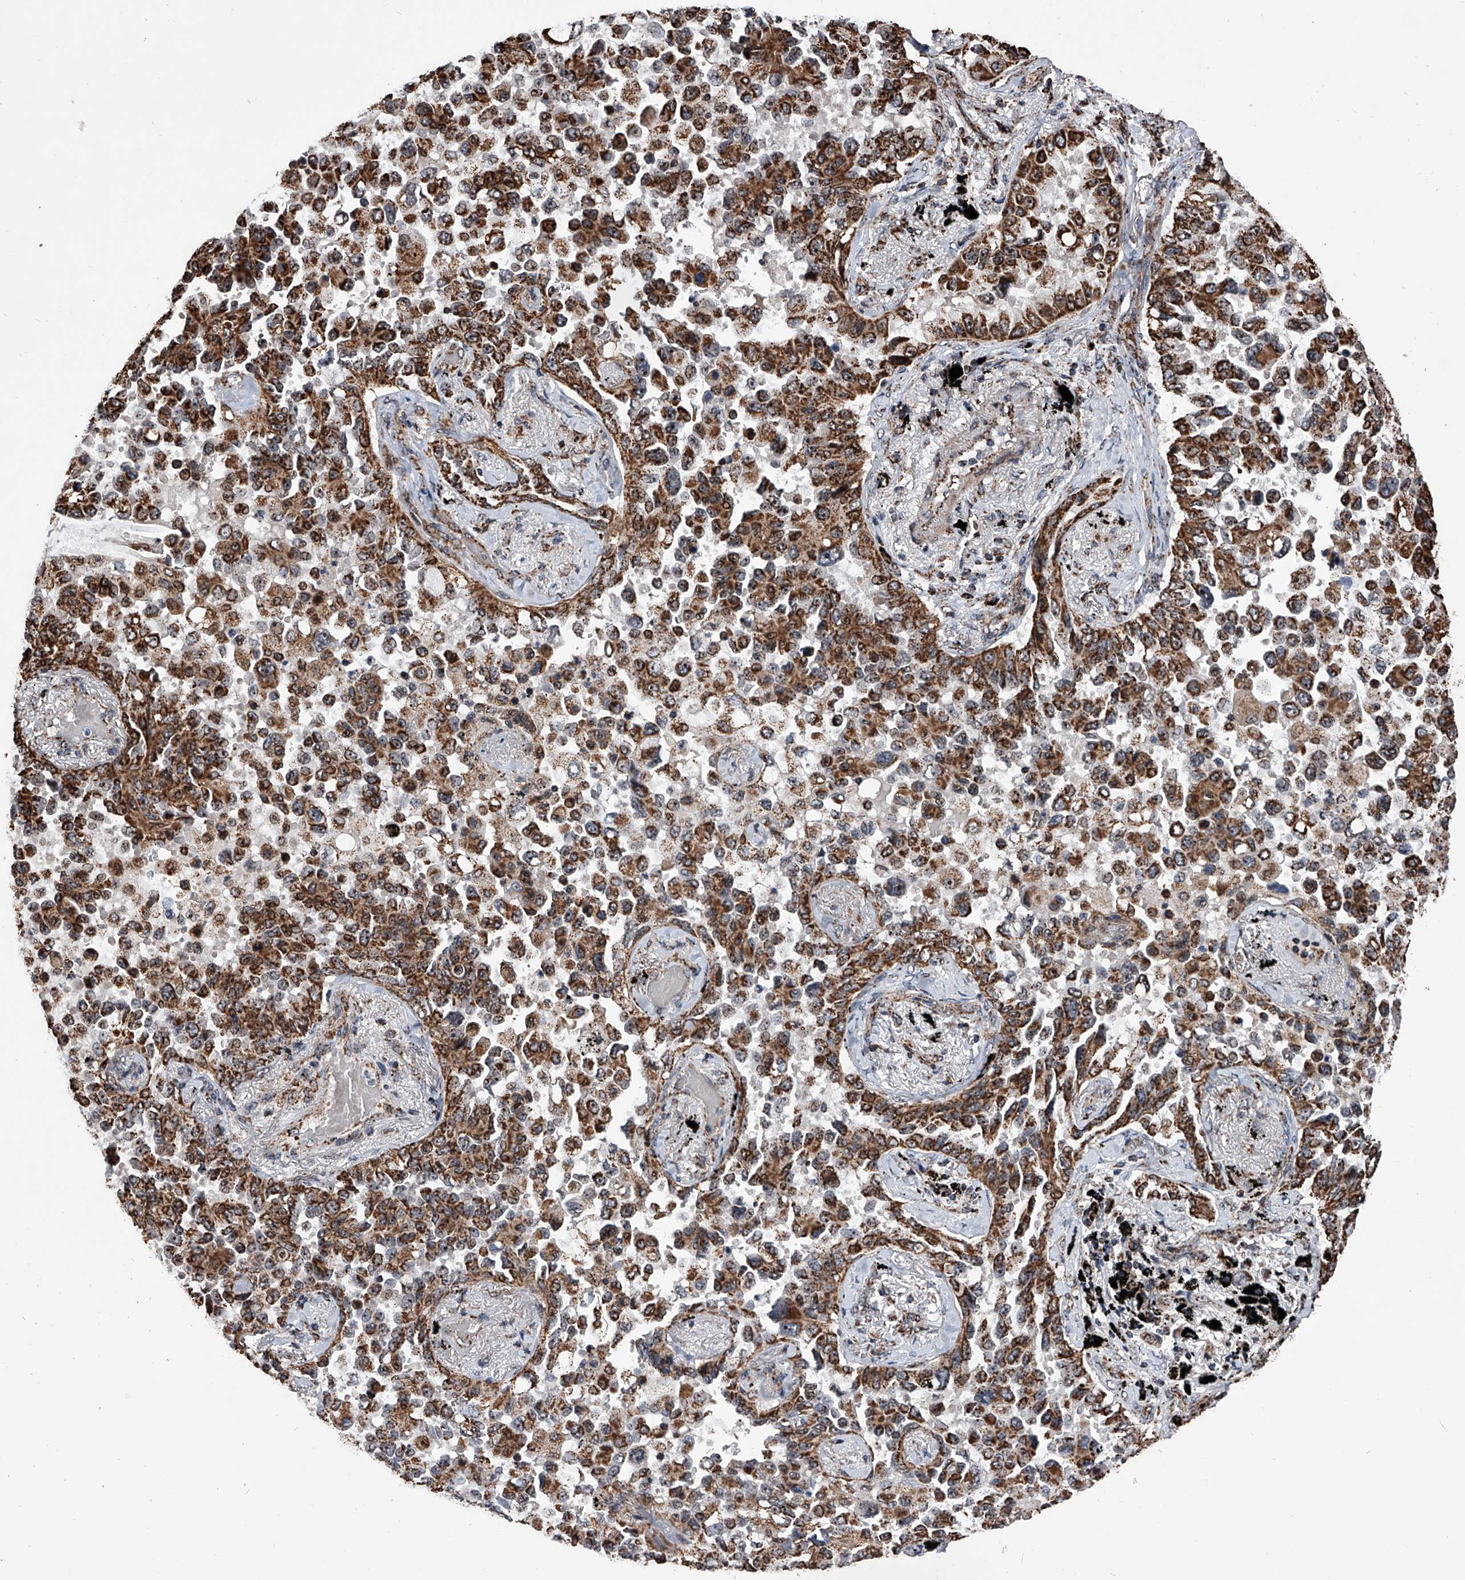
{"staining": {"intensity": "strong", "quantity": ">75%", "location": "cytoplasmic/membranous"}, "tissue": "lung cancer", "cell_type": "Tumor cells", "image_type": "cancer", "snomed": [{"axis": "morphology", "description": "Adenocarcinoma, NOS"}, {"axis": "topography", "description": "Lung"}], "caption": "Approximately >75% of tumor cells in lung cancer display strong cytoplasmic/membranous protein staining as visualized by brown immunohistochemical staining.", "gene": "SMPDL3A", "patient": {"sex": "female", "age": 67}}